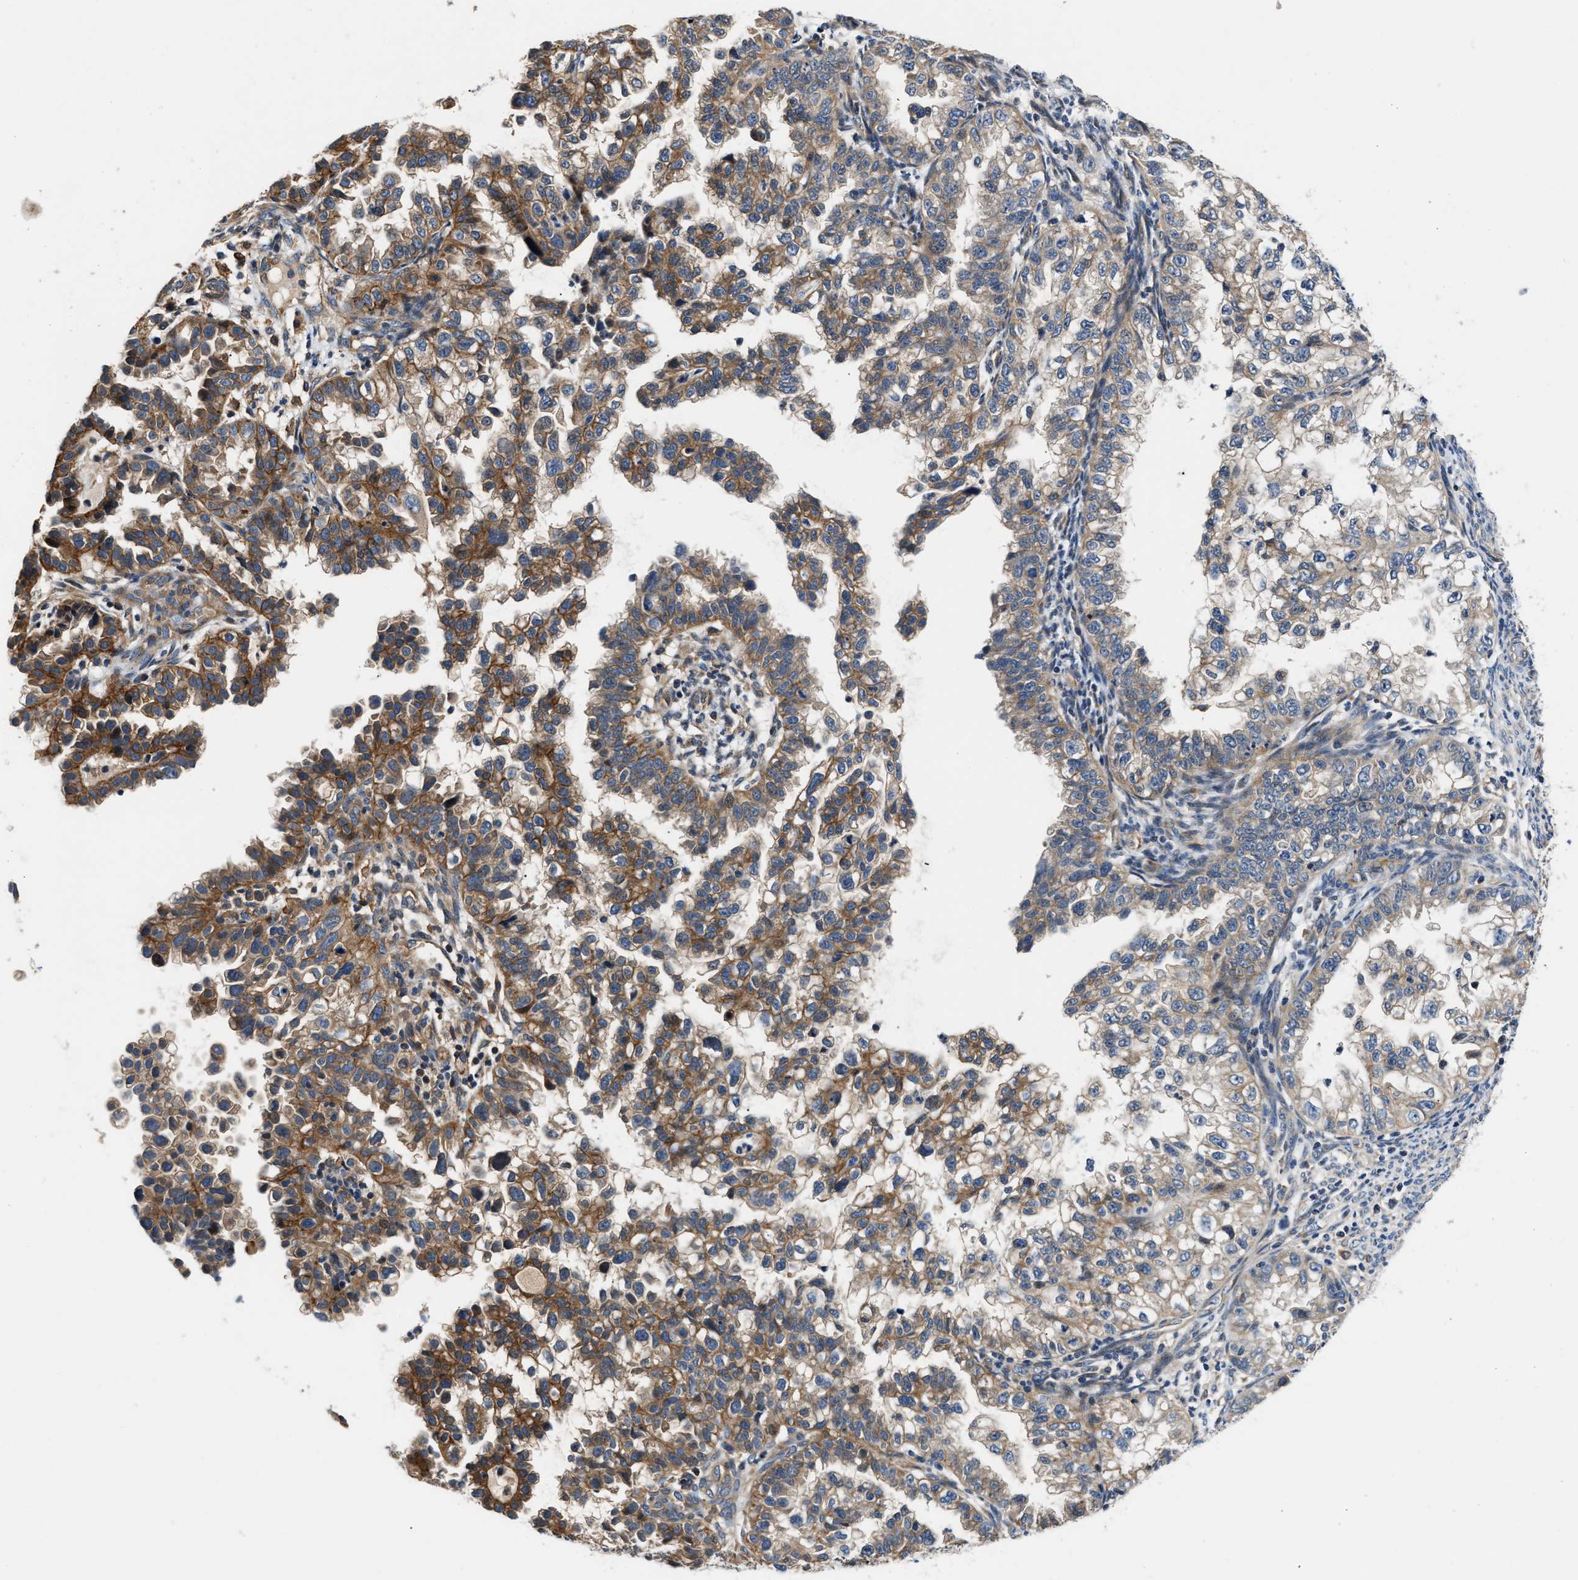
{"staining": {"intensity": "moderate", "quantity": "25%-75%", "location": "cytoplasmic/membranous"}, "tissue": "endometrial cancer", "cell_type": "Tumor cells", "image_type": "cancer", "snomed": [{"axis": "morphology", "description": "Adenocarcinoma, NOS"}, {"axis": "topography", "description": "Endometrium"}], "caption": "Protein expression analysis of adenocarcinoma (endometrial) shows moderate cytoplasmic/membranous positivity in about 25%-75% of tumor cells.", "gene": "TEX2", "patient": {"sex": "female", "age": 85}}